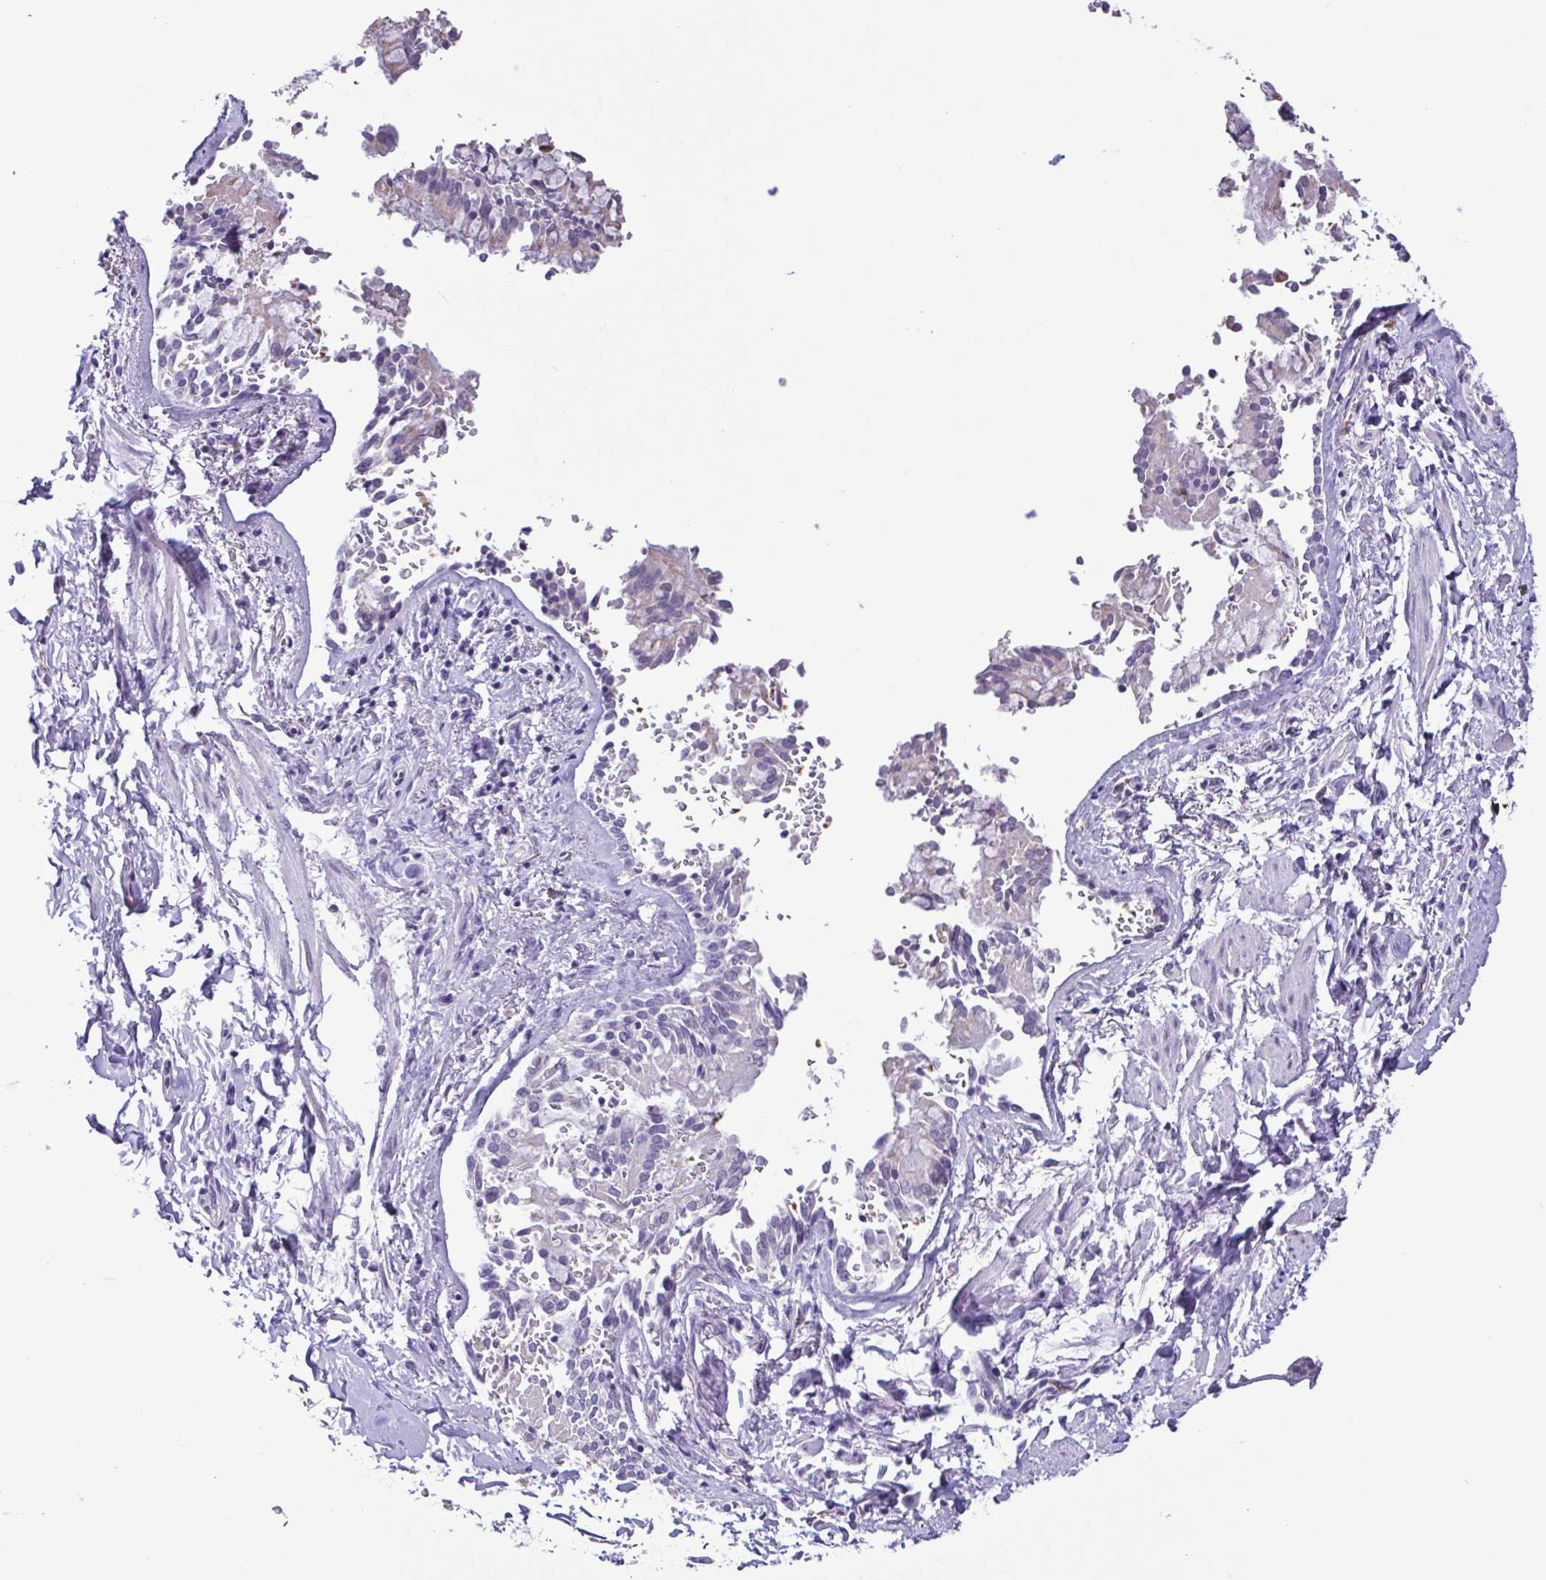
{"staining": {"intensity": "negative", "quantity": "none", "location": "none"}, "tissue": "soft tissue", "cell_type": "Chondrocytes", "image_type": "normal", "snomed": [{"axis": "morphology", "description": "Normal tissue, NOS"}, {"axis": "topography", "description": "Cartilage tissue"}, {"axis": "topography", "description": "Bronchus"}, {"axis": "topography", "description": "Peripheral nerve tissue"}], "caption": "Soft tissue was stained to show a protein in brown. There is no significant positivity in chondrocytes. Nuclei are stained in blue.", "gene": "CBY2", "patient": {"sex": "male", "age": 67}}